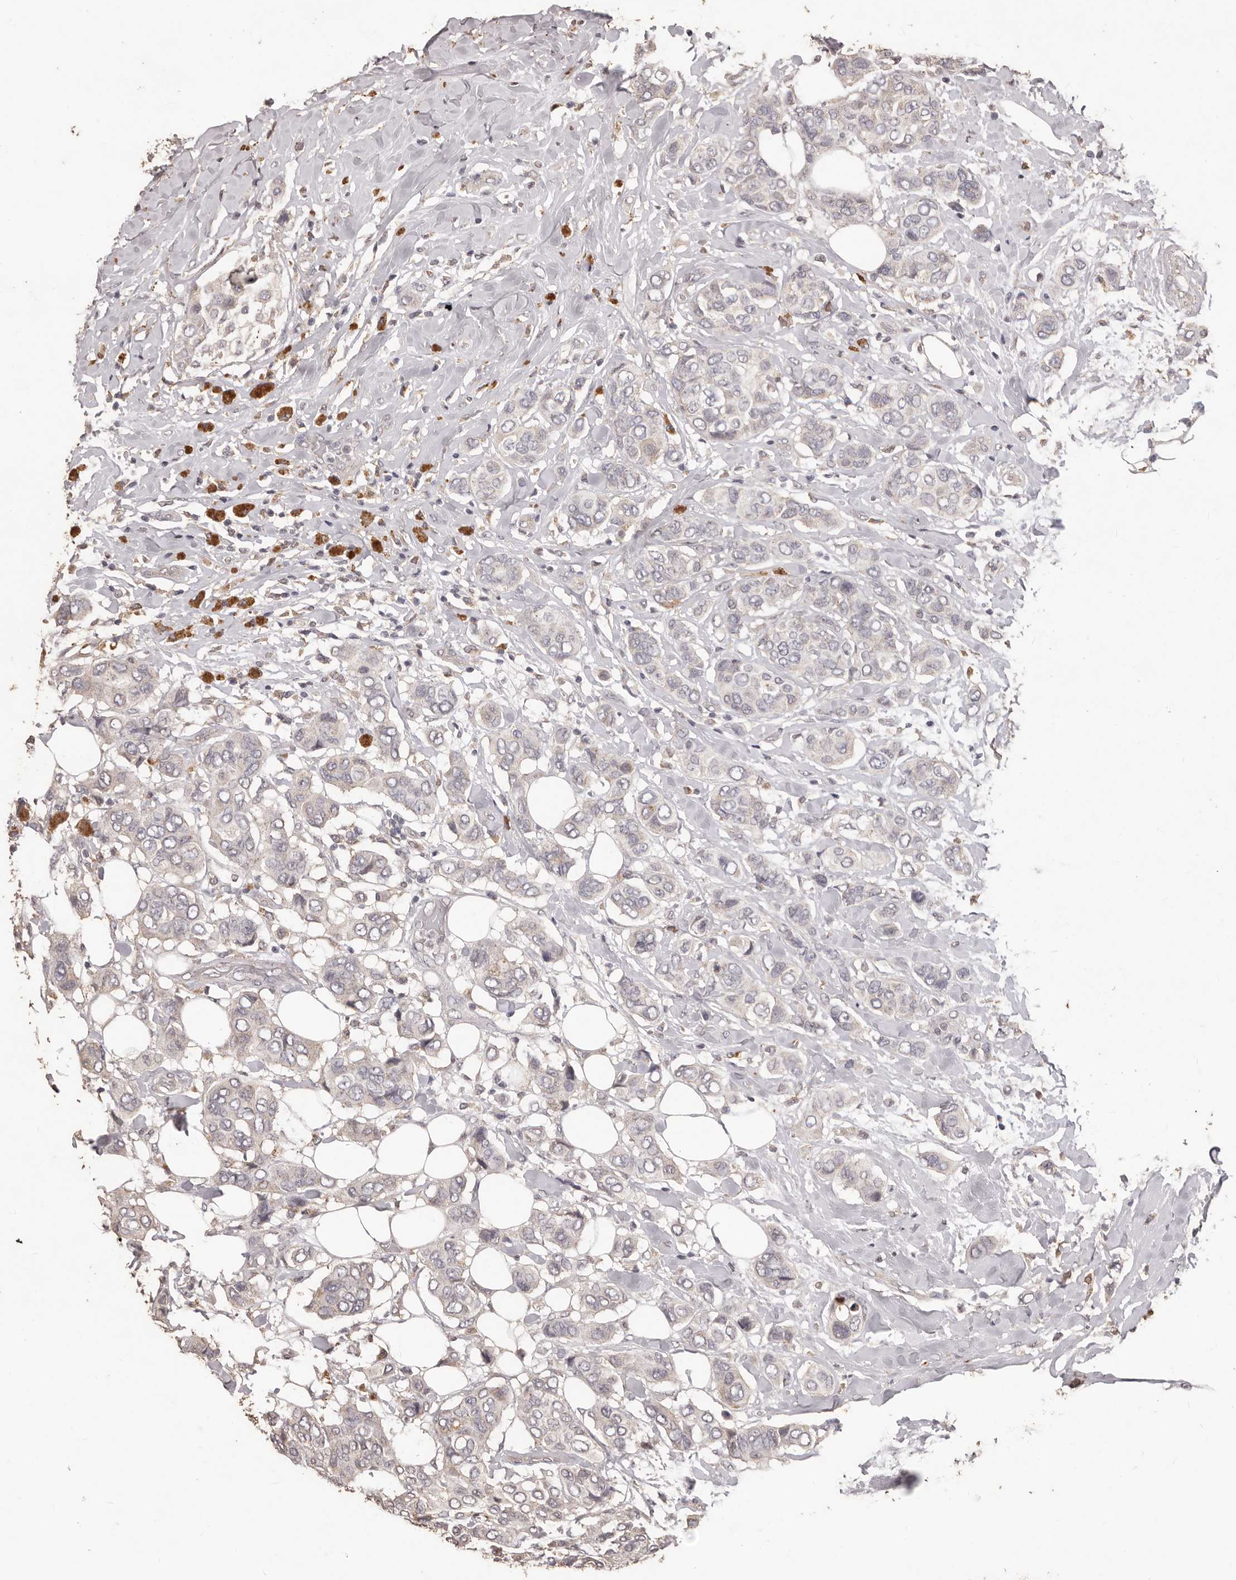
{"staining": {"intensity": "negative", "quantity": "none", "location": "none"}, "tissue": "breast cancer", "cell_type": "Tumor cells", "image_type": "cancer", "snomed": [{"axis": "morphology", "description": "Lobular carcinoma"}, {"axis": "topography", "description": "Breast"}], "caption": "This is a image of immunohistochemistry staining of lobular carcinoma (breast), which shows no expression in tumor cells.", "gene": "PRSS27", "patient": {"sex": "female", "age": 51}}